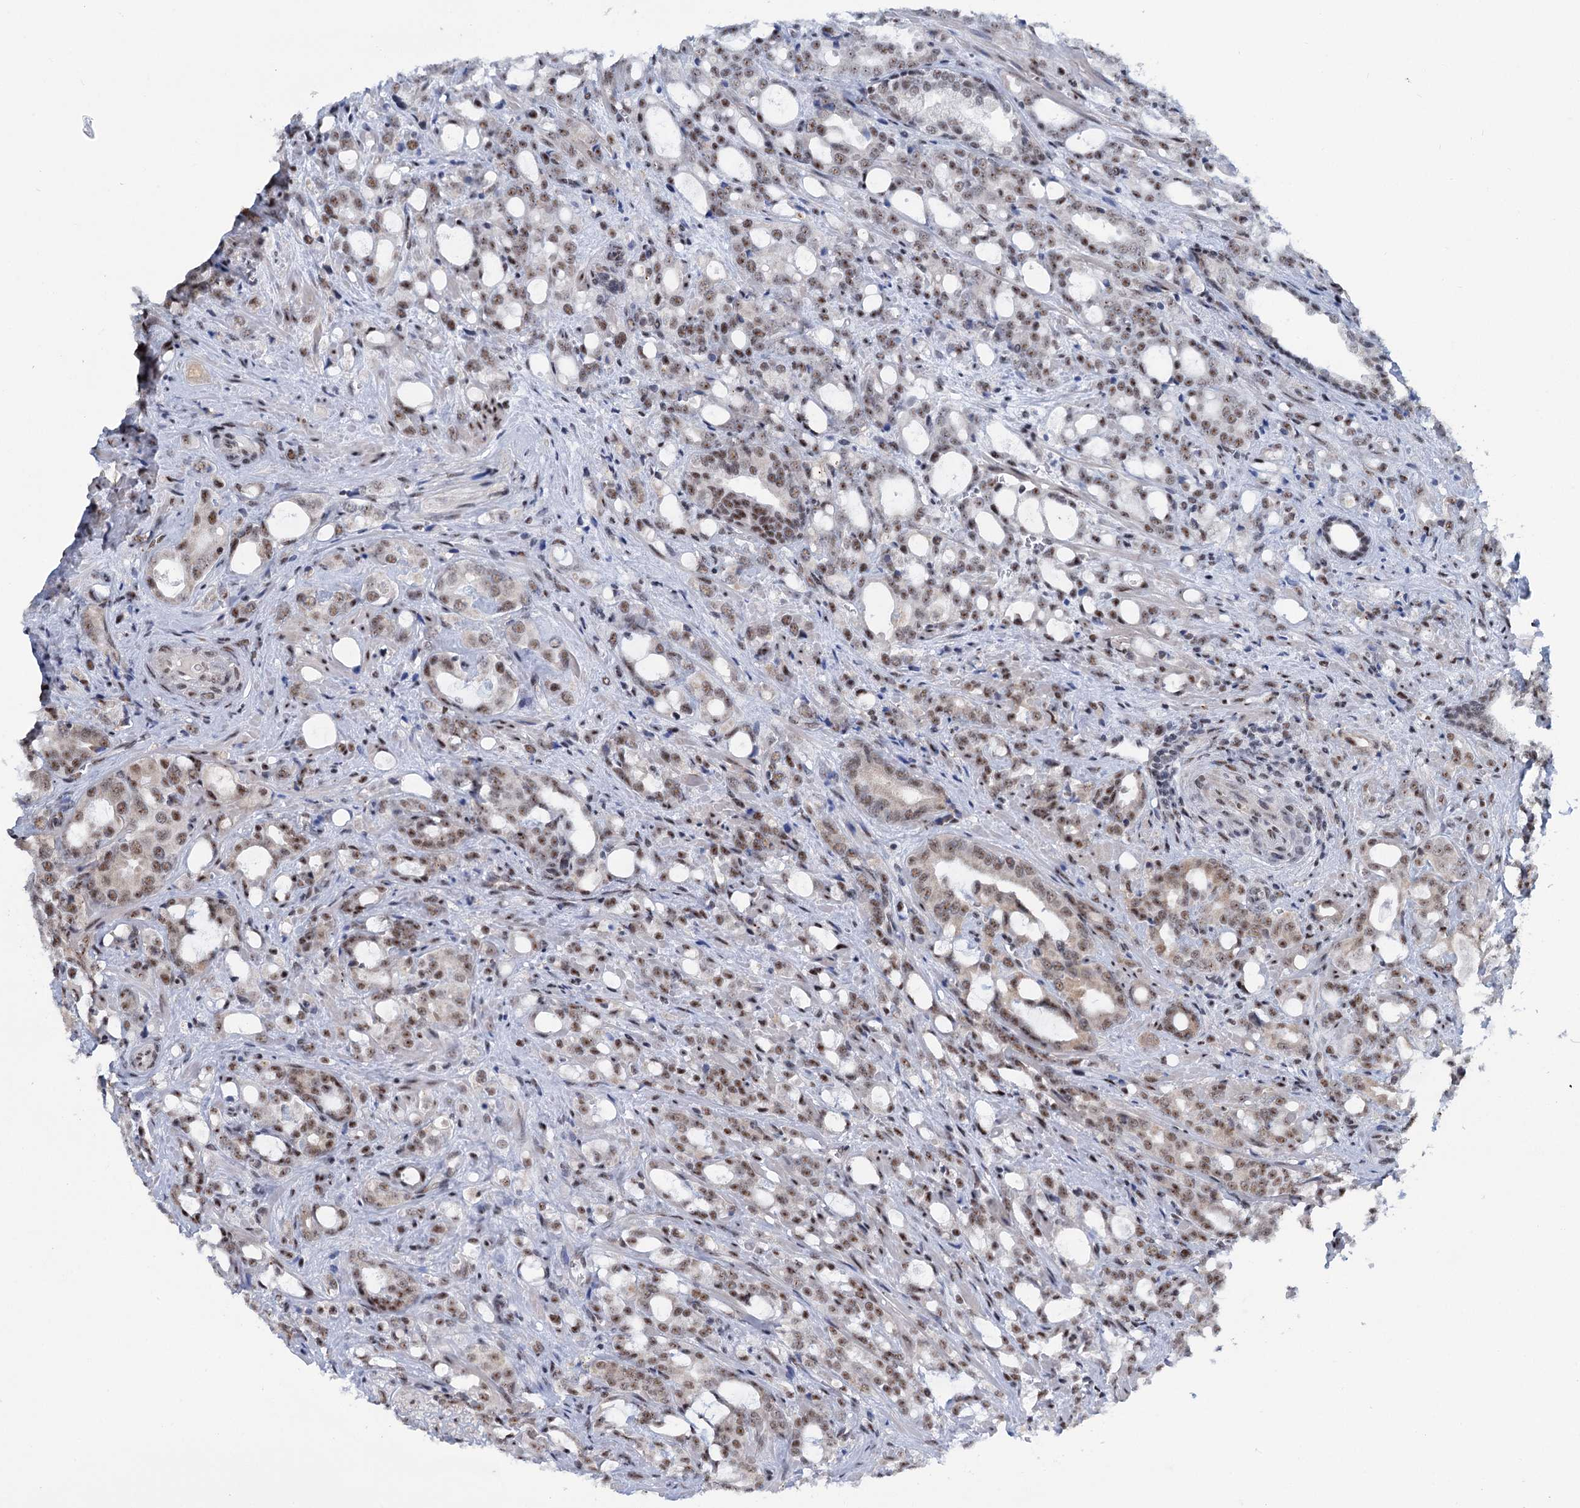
{"staining": {"intensity": "moderate", "quantity": ">75%", "location": "nuclear"}, "tissue": "prostate cancer", "cell_type": "Tumor cells", "image_type": "cancer", "snomed": [{"axis": "morphology", "description": "Adenocarcinoma, High grade"}, {"axis": "topography", "description": "Prostate"}], "caption": "IHC staining of high-grade adenocarcinoma (prostate), which exhibits medium levels of moderate nuclear positivity in about >75% of tumor cells indicating moderate nuclear protein positivity. The staining was performed using DAB (3,3'-diaminobenzidine) (brown) for protein detection and nuclei were counterstained in hematoxylin (blue).", "gene": "SREK1", "patient": {"sex": "male", "age": 72}}